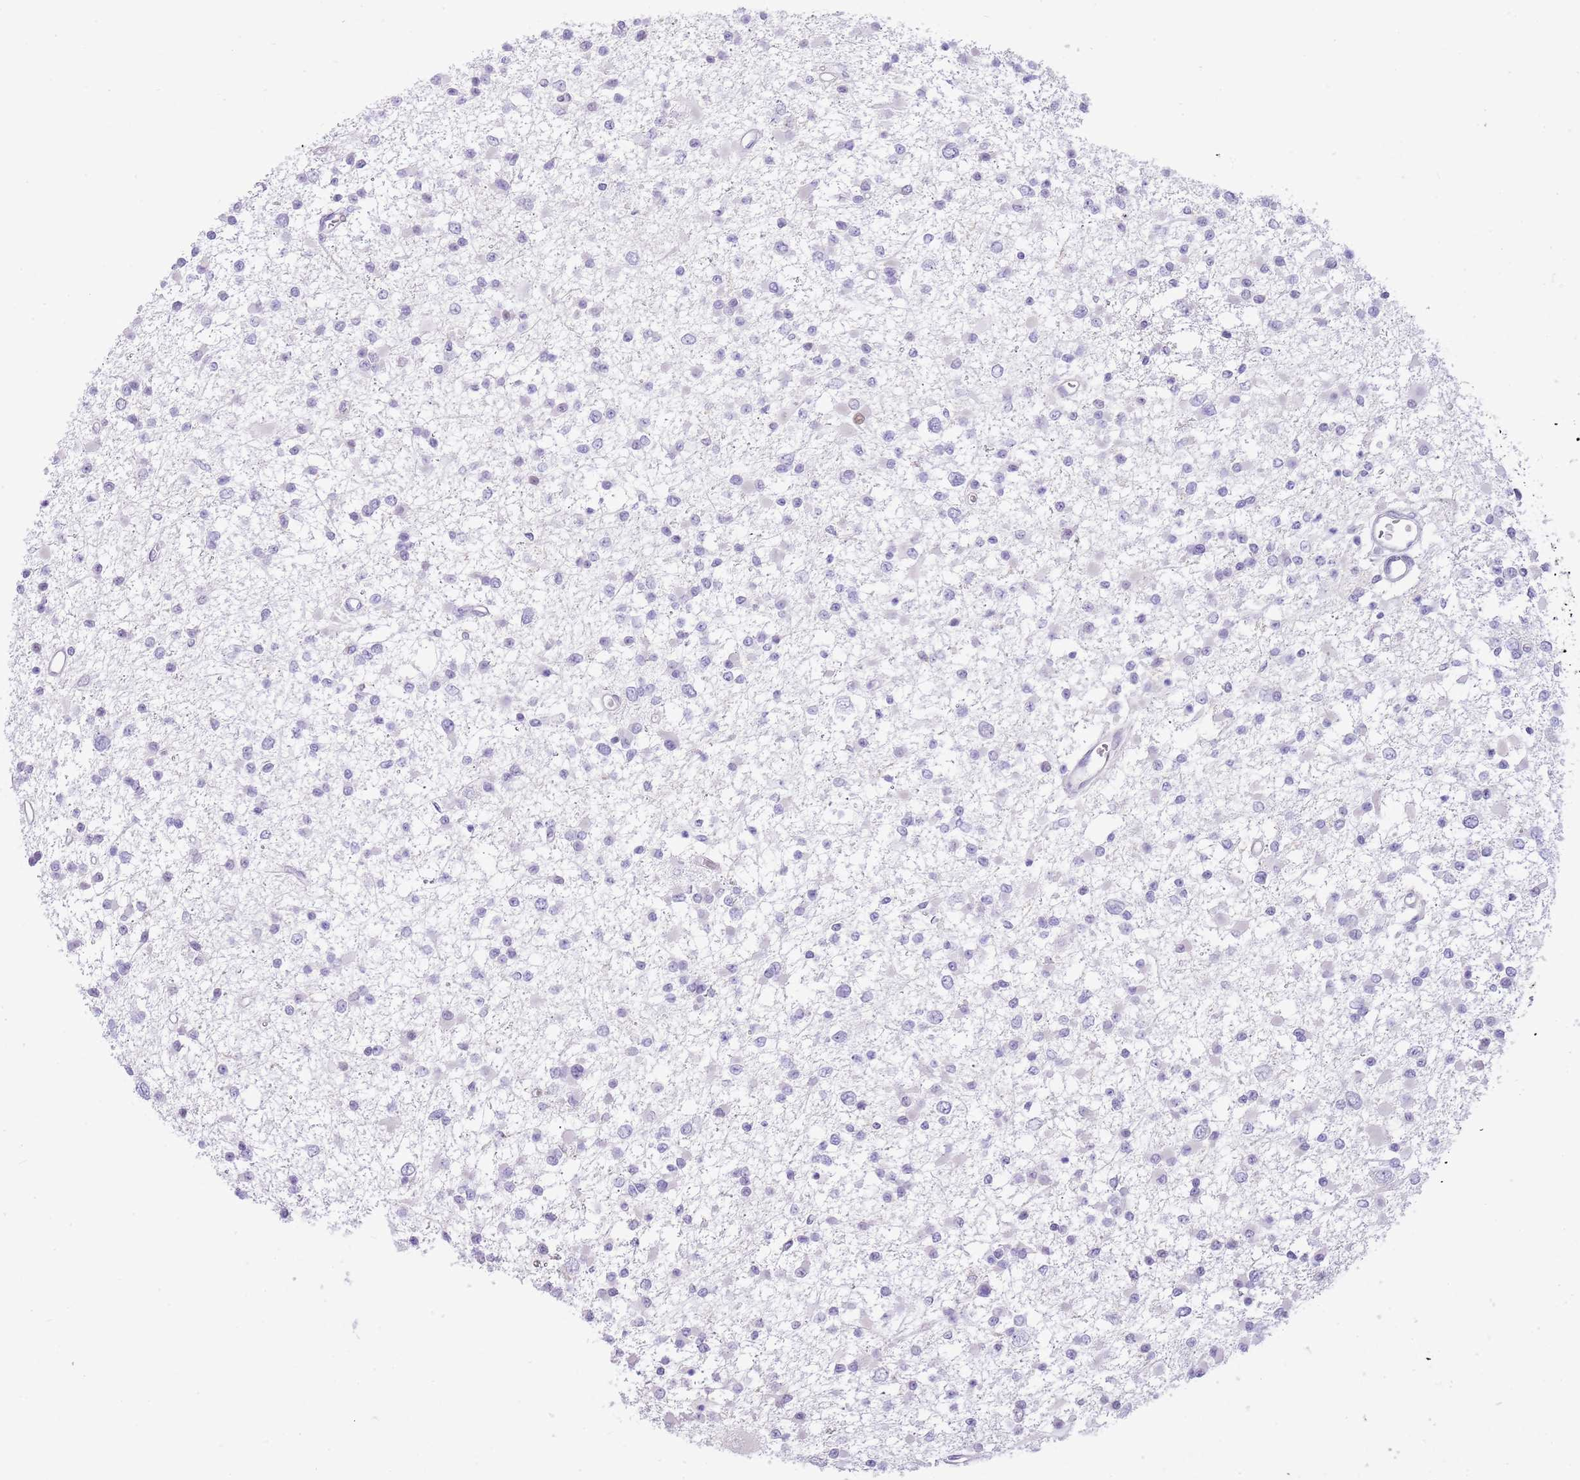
{"staining": {"intensity": "negative", "quantity": "none", "location": "none"}, "tissue": "glioma", "cell_type": "Tumor cells", "image_type": "cancer", "snomed": [{"axis": "morphology", "description": "Glioma, malignant, Low grade"}, {"axis": "topography", "description": "Brain"}], "caption": "Immunohistochemistry of human glioma demonstrates no positivity in tumor cells.", "gene": "PPP1R17", "patient": {"sex": "female", "age": 22}}